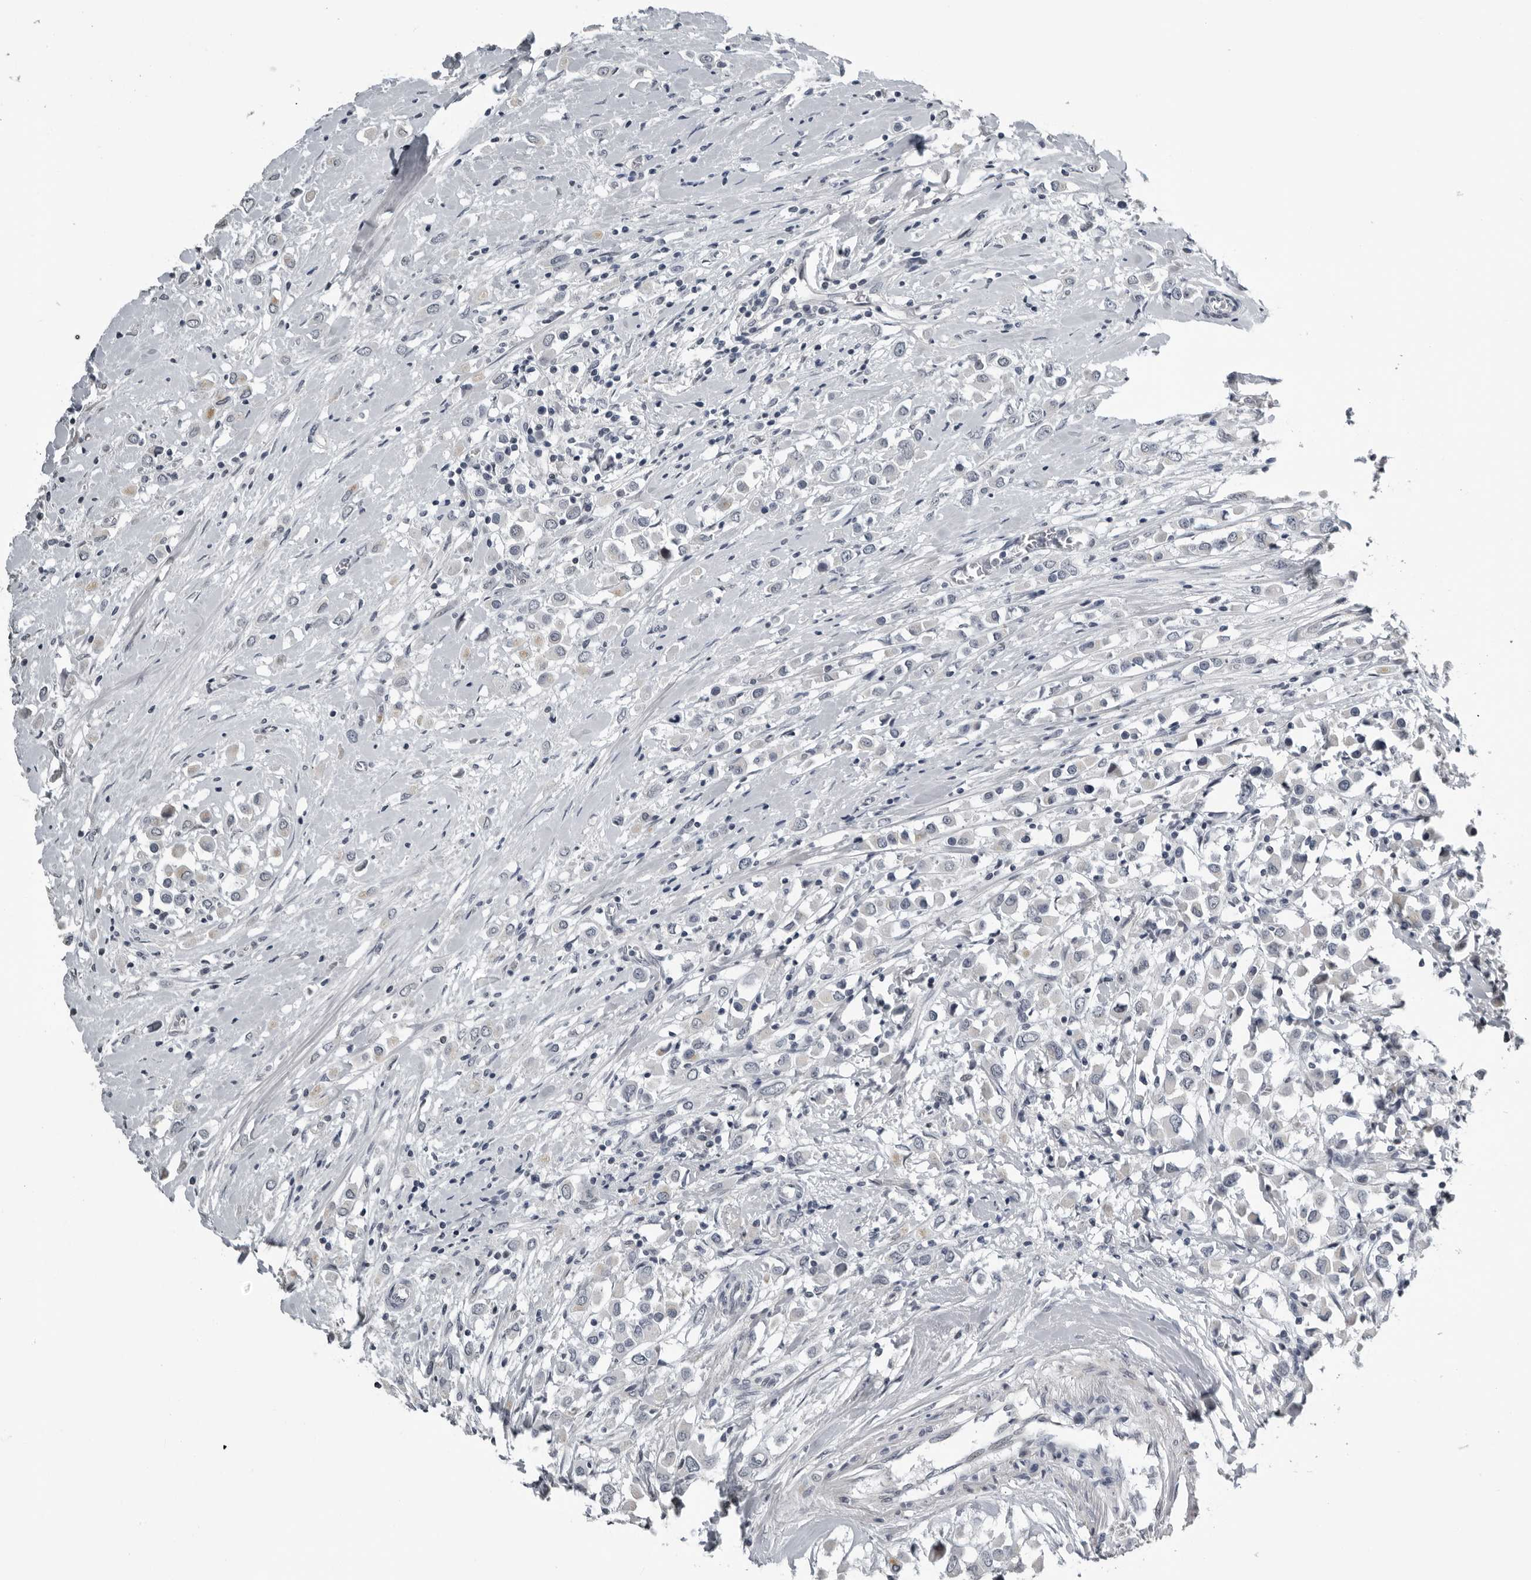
{"staining": {"intensity": "negative", "quantity": "none", "location": "none"}, "tissue": "breast cancer", "cell_type": "Tumor cells", "image_type": "cancer", "snomed": [{"axis": "morphology", "description": "Duct carcinoma"}, {"axis": "topography", "description": "Breast"}], "caption": "Human breast cancer stained for a protein using immunohistochemistry displays no positivity in tumor cells.", "gene": "PRRX2", "patient": {"sex": "female", "age": 61}}